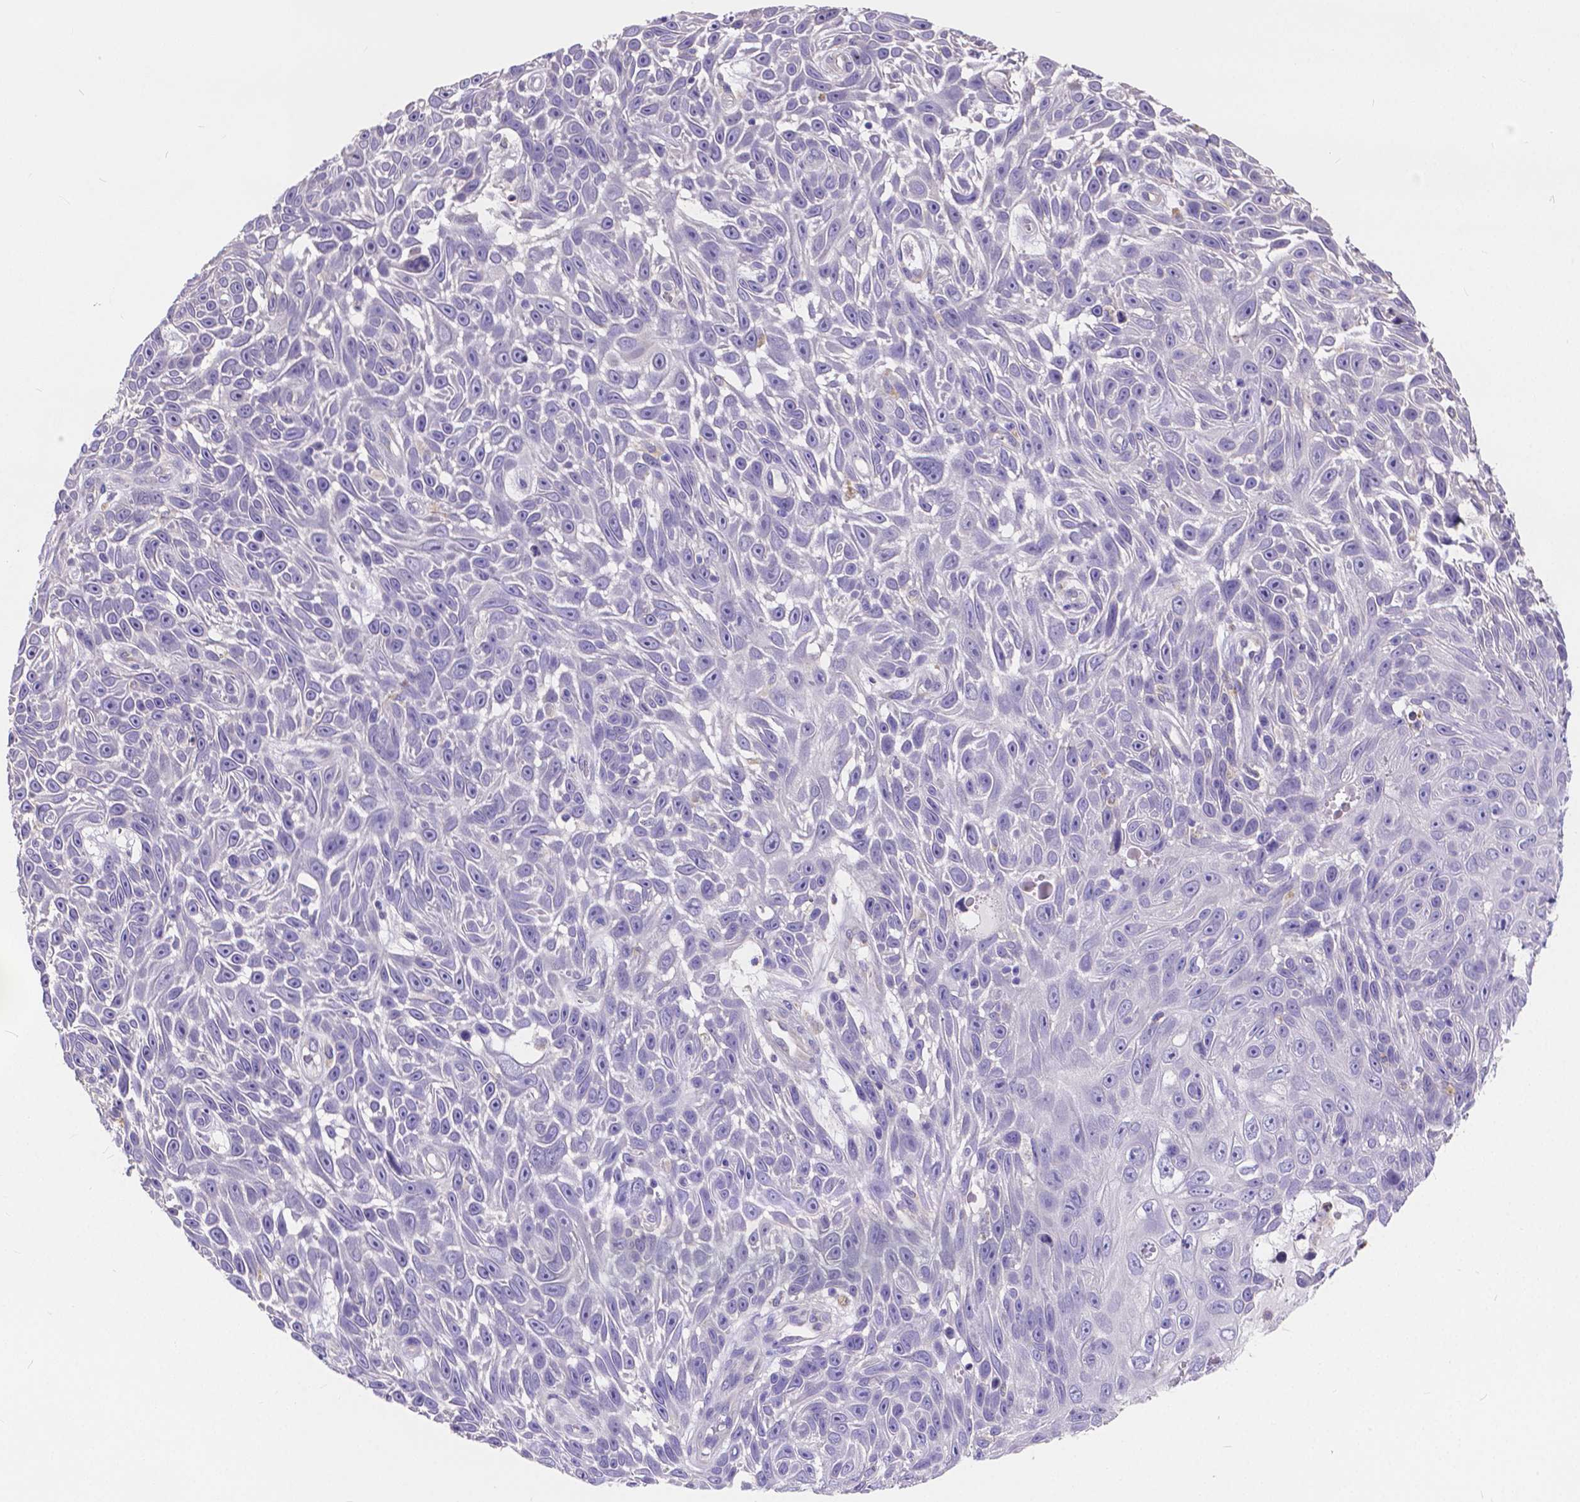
{"staining": {"intensity": "negative", "quantity": "none", "location": "none"}, "tissue": "skin cancer", "cell_type": "Tumor cells", "image_type": "cancer", "snomed": [{"axis": "morphology", "description": "Squamous cell carcinoma, NOS"}, {"axis": "topography", "description": "Skin"}], "caption": "Immunohistochemistry micrograph of squamous cell carcinoma (skin) stained for a protein (brown), which reveals no expression in tumor cells.", "gene": "ATP6V1D", "patient": {"sex": "male", "age": 82}}